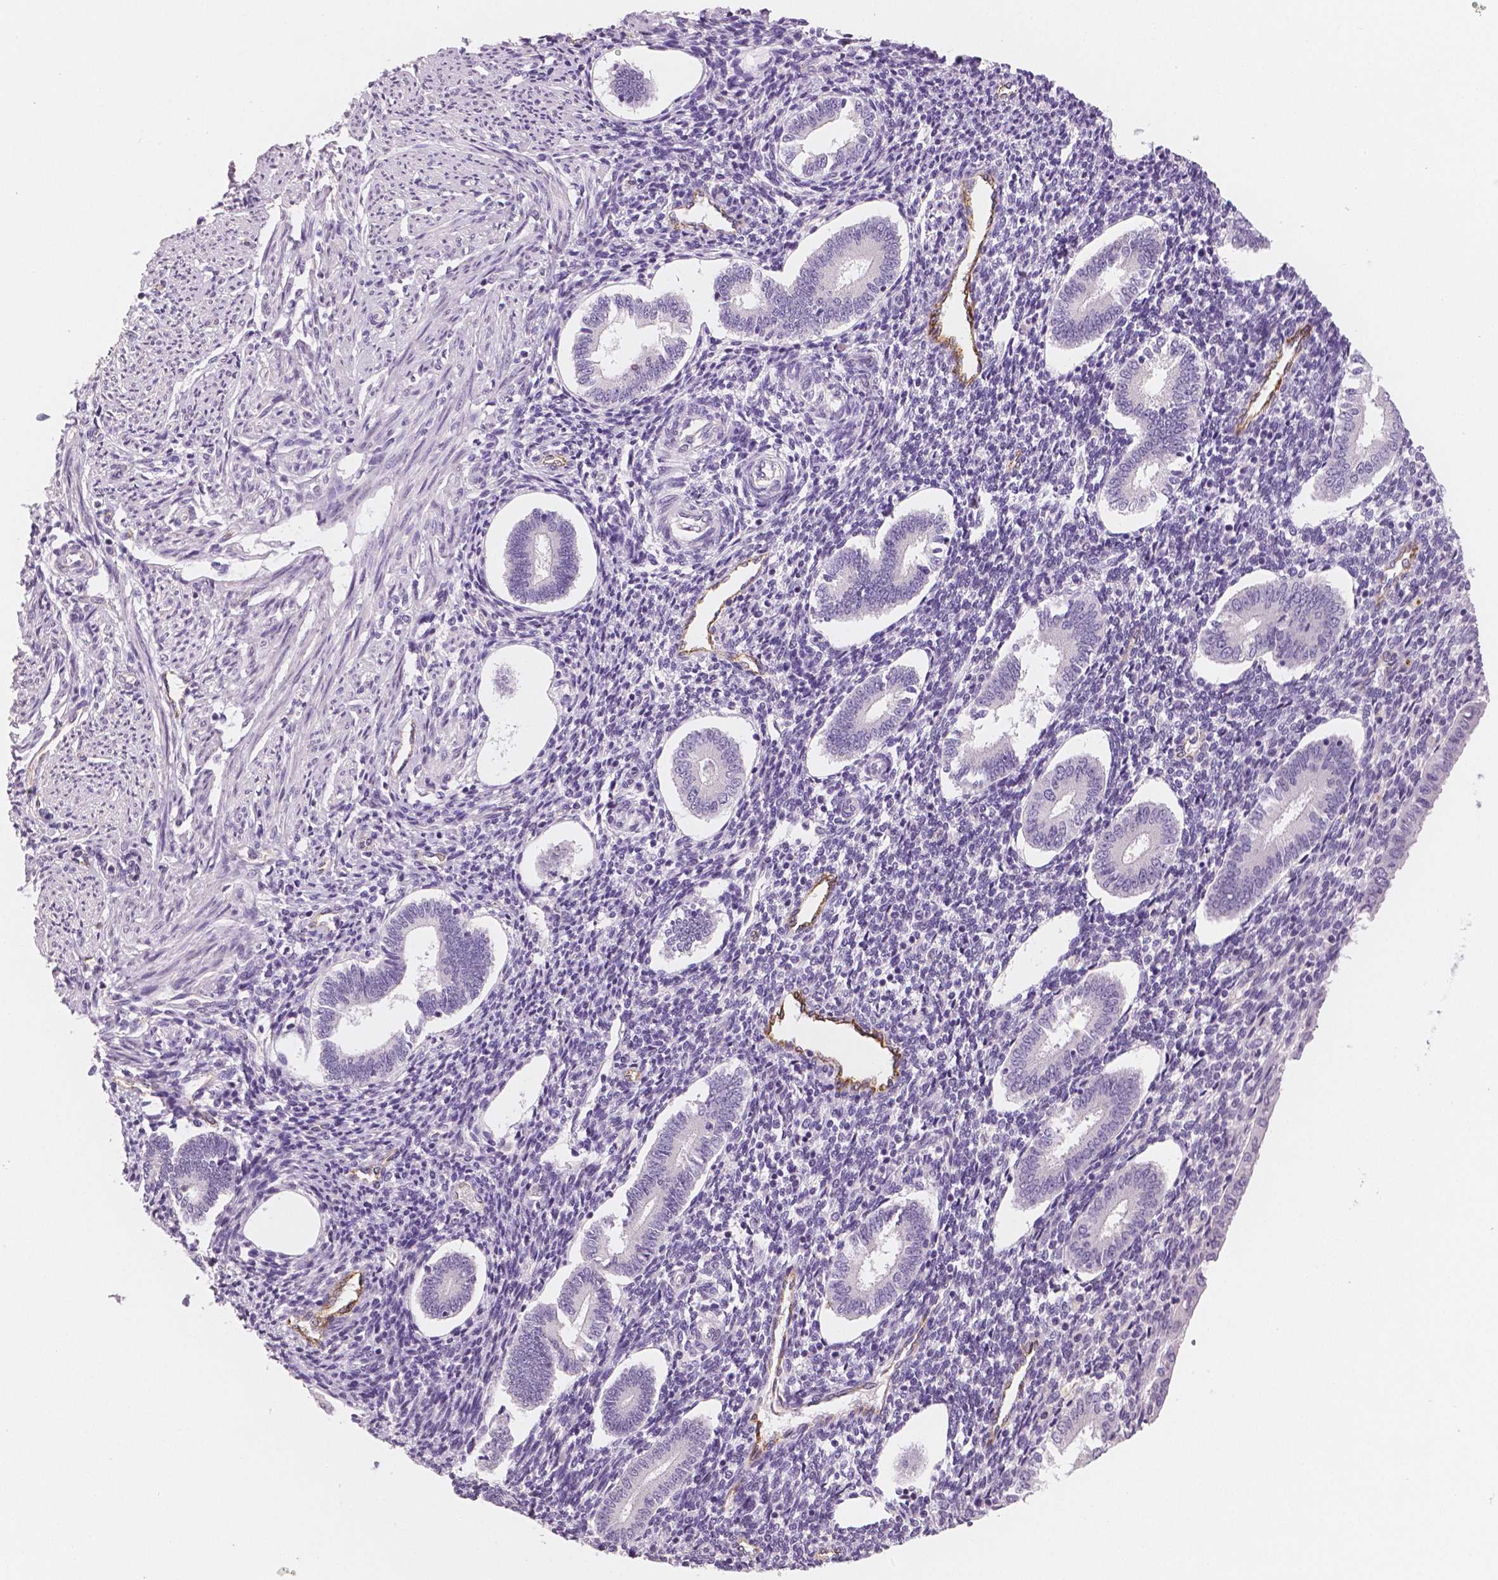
{"staining": {"intensity": "negative", "quantity": "none", "location": "none"}, "tissue": "endometrium", "cell_type": "Cells in endometrial stroma", "image_type": "normal", "snomed": [{"axis": "morphology", "description": "Normal tissue, NOS"}, {"axis": "topography", "description": "Endometrium"}], "caption": "A micrograph of endometrium stained for a protein shows no brown staining in cells in endometrial stroma.", "gene": "TSPAN7", "patient": {"sex": "female", "age": 40}}